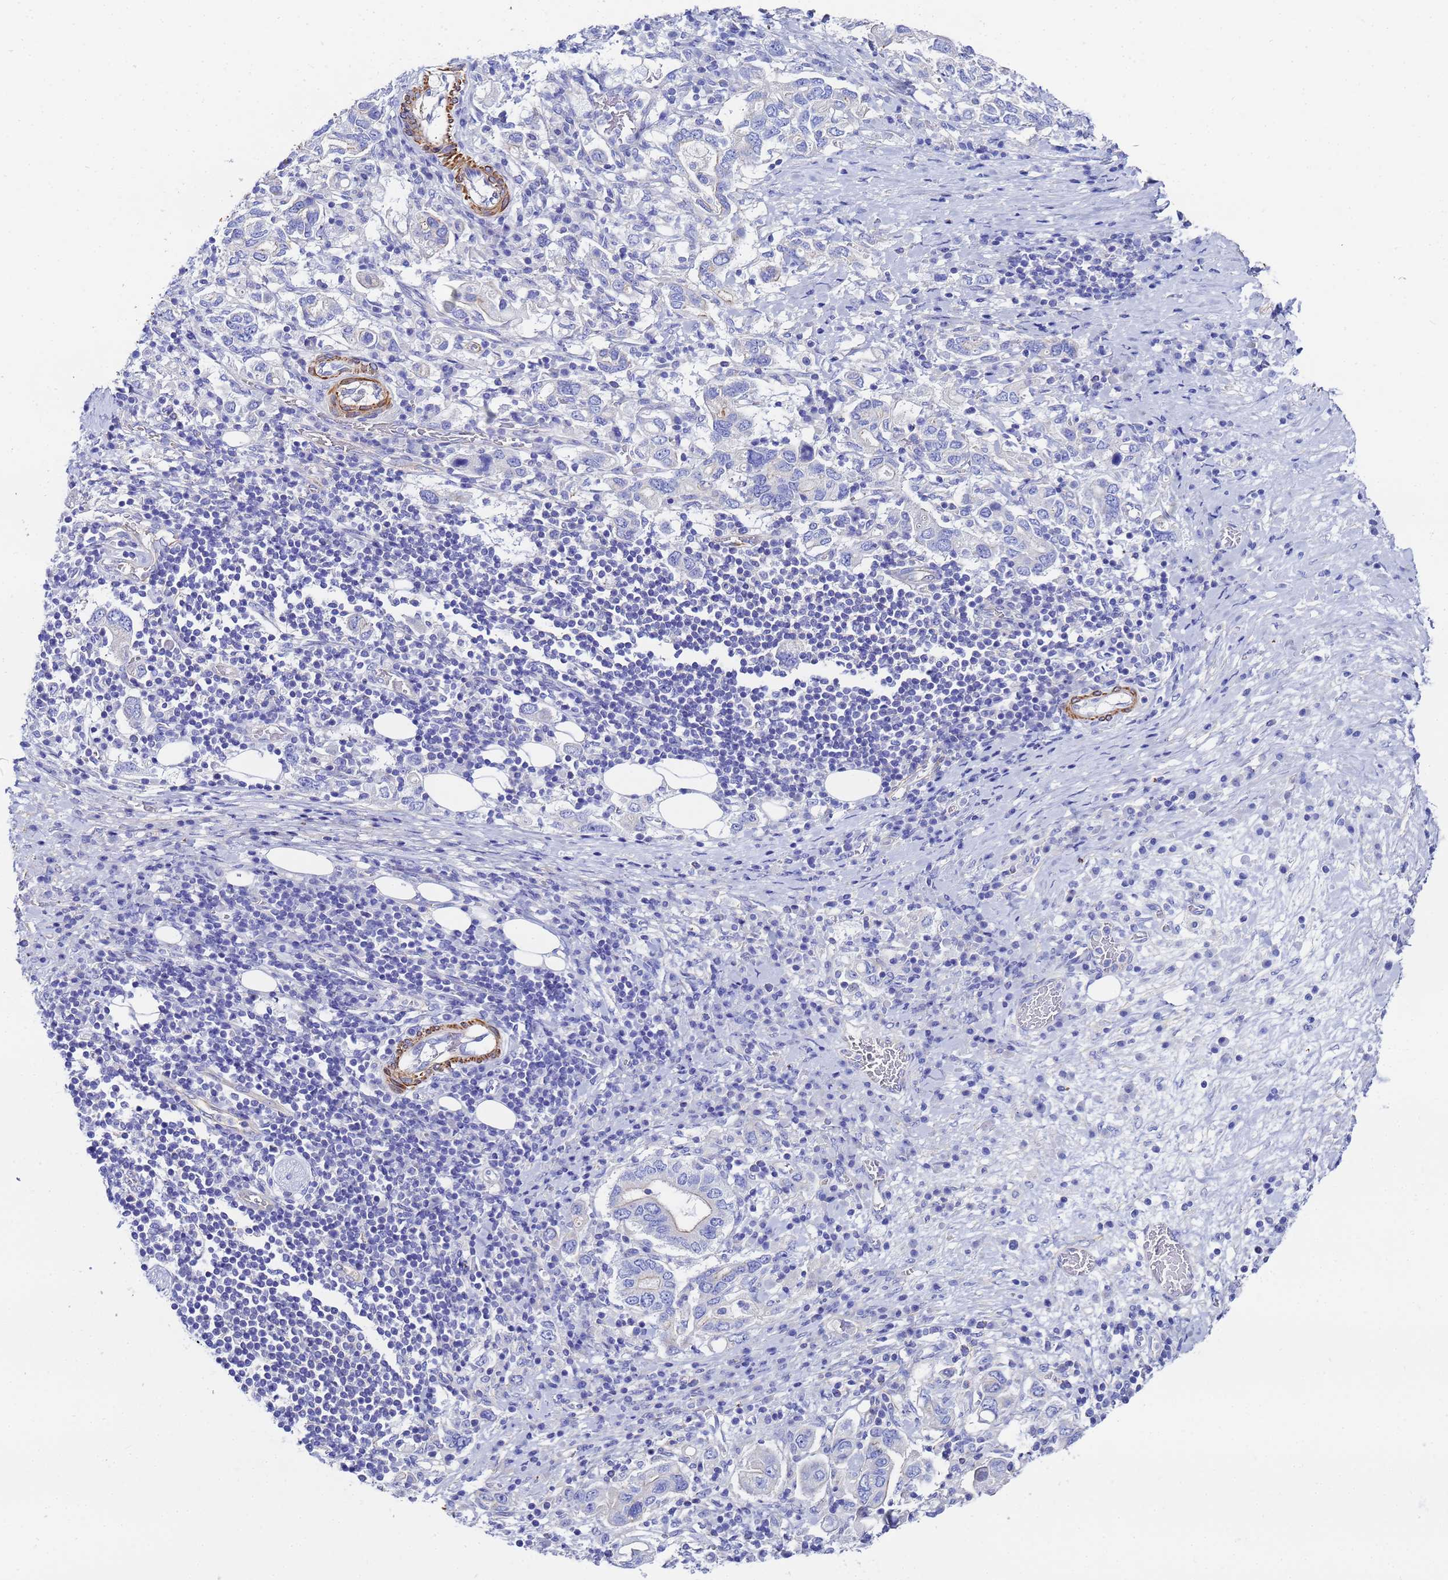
{"staining": {"intensity": "negative", "quantity": "none", "location": "none"}, "tissue": "stomach cancer", "cell_type": "Tumor cells", "image_type": "cancer", "snomed": [{"axis": "morphology", "description": "Adenocarcinoma, NOS"}, {"axis": "topography", "description": "Stomach, upper"}, {"axis": "topography", "description": "Stomach"}], "caption": "Immunohistochemical staining of stomach cancer (adenocarcinoma) exhibits no significant expression in tumor cells.", "gene": "RAB39B", "patient": {"sex": "male", "age": 62}}